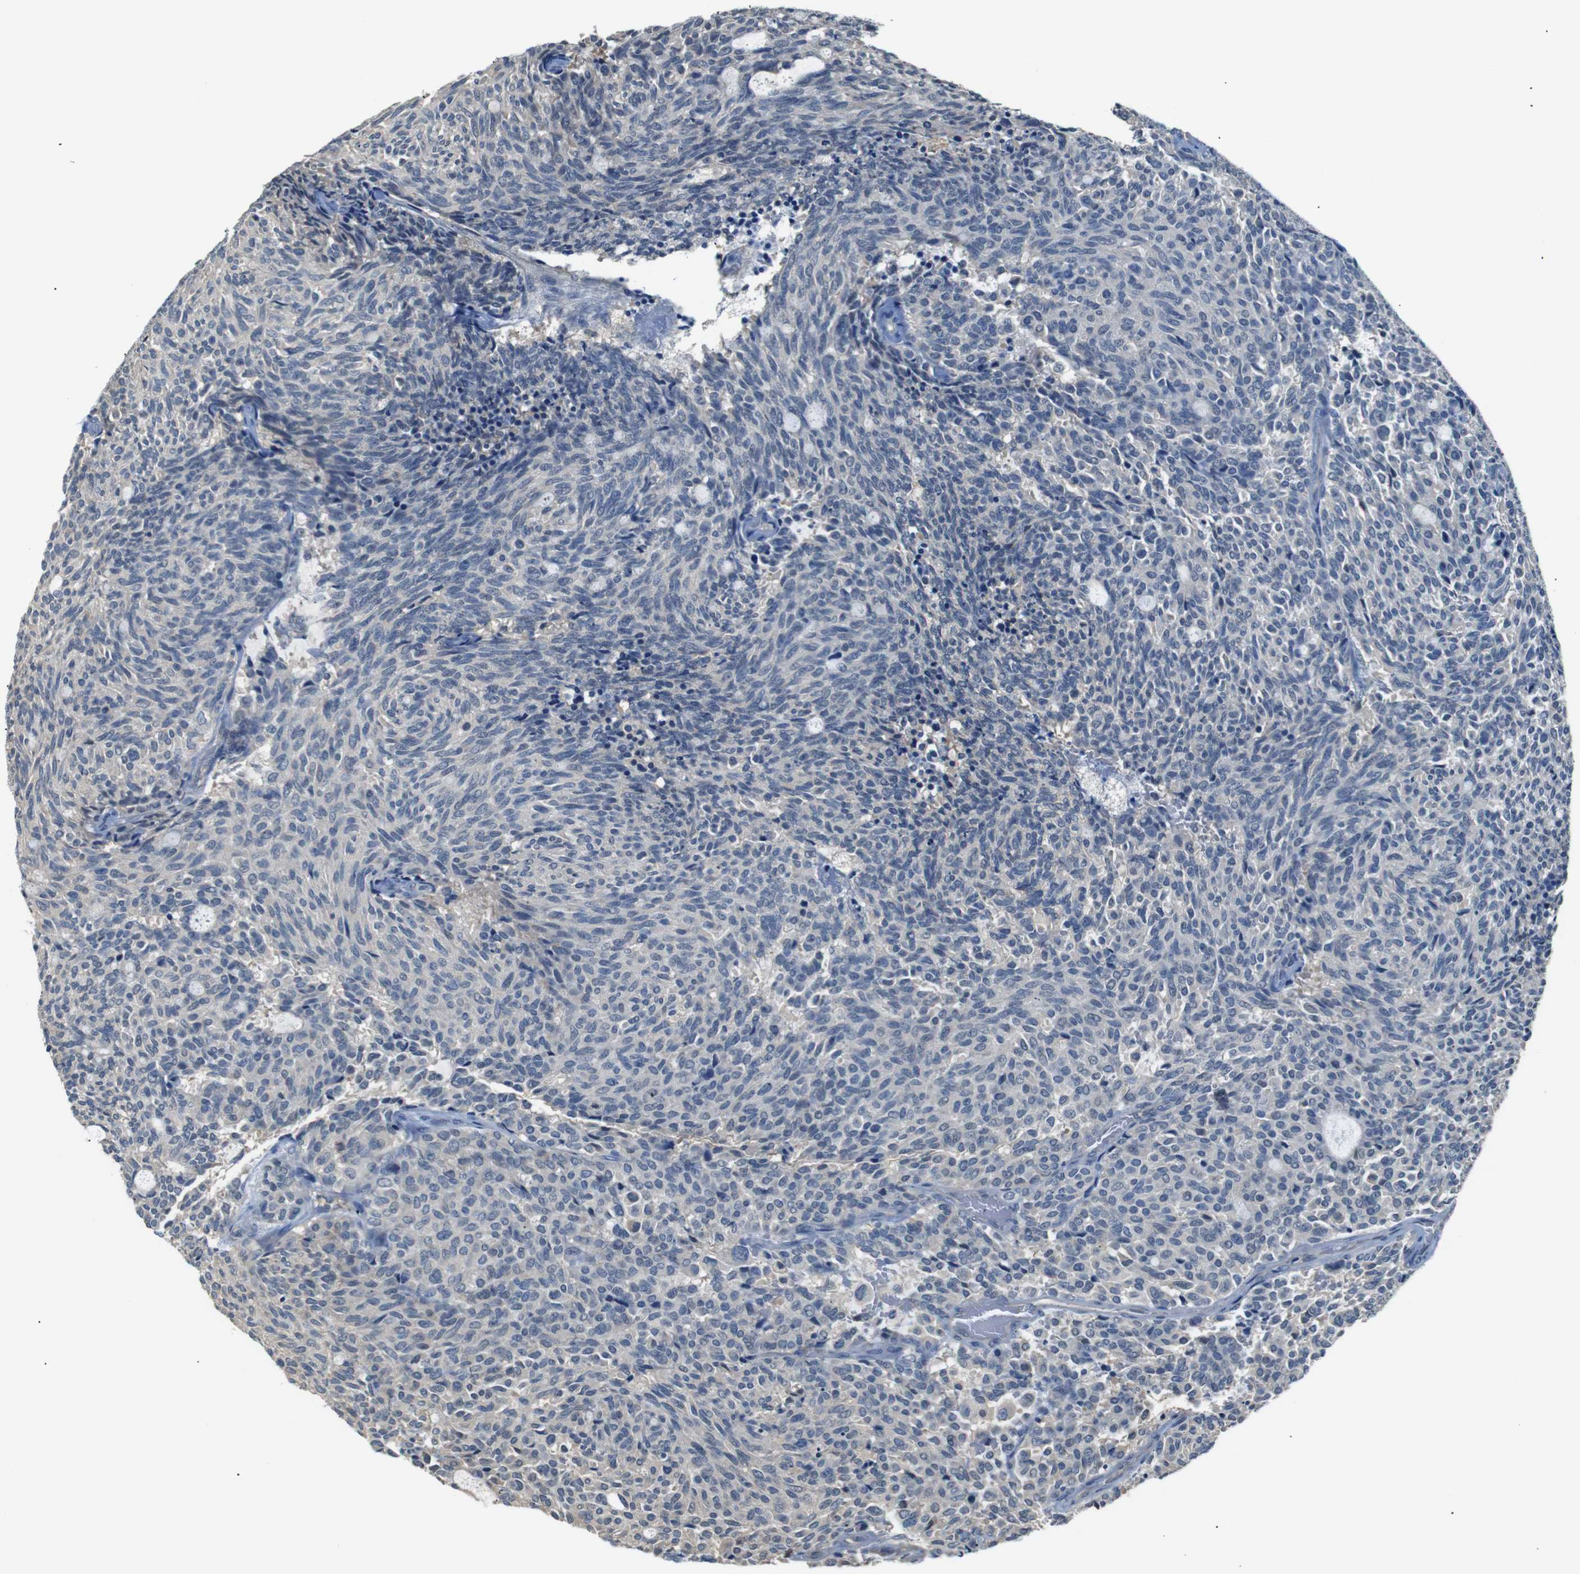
{"staining": {"intensity": "negative", "quantity": "none", "location": "none"}, "tissue": "carcinoid", "cell_type": "Tumor cells", "image_type": "cancer", "snomed": [{"axis": "morphology", "description": "Carcinoid, malignant, NOS"}, {"axis": "topography", "description": "Pancreas"}], "caption": "Carcinoid was stained to show a protein in brown. There is no significant positivity in tumor cells. (DAB immunohistochemistry (IHC) with hematoxylin counter stain).", "gene": "SFN", "patient": {"sex": "female", "age": 54}}